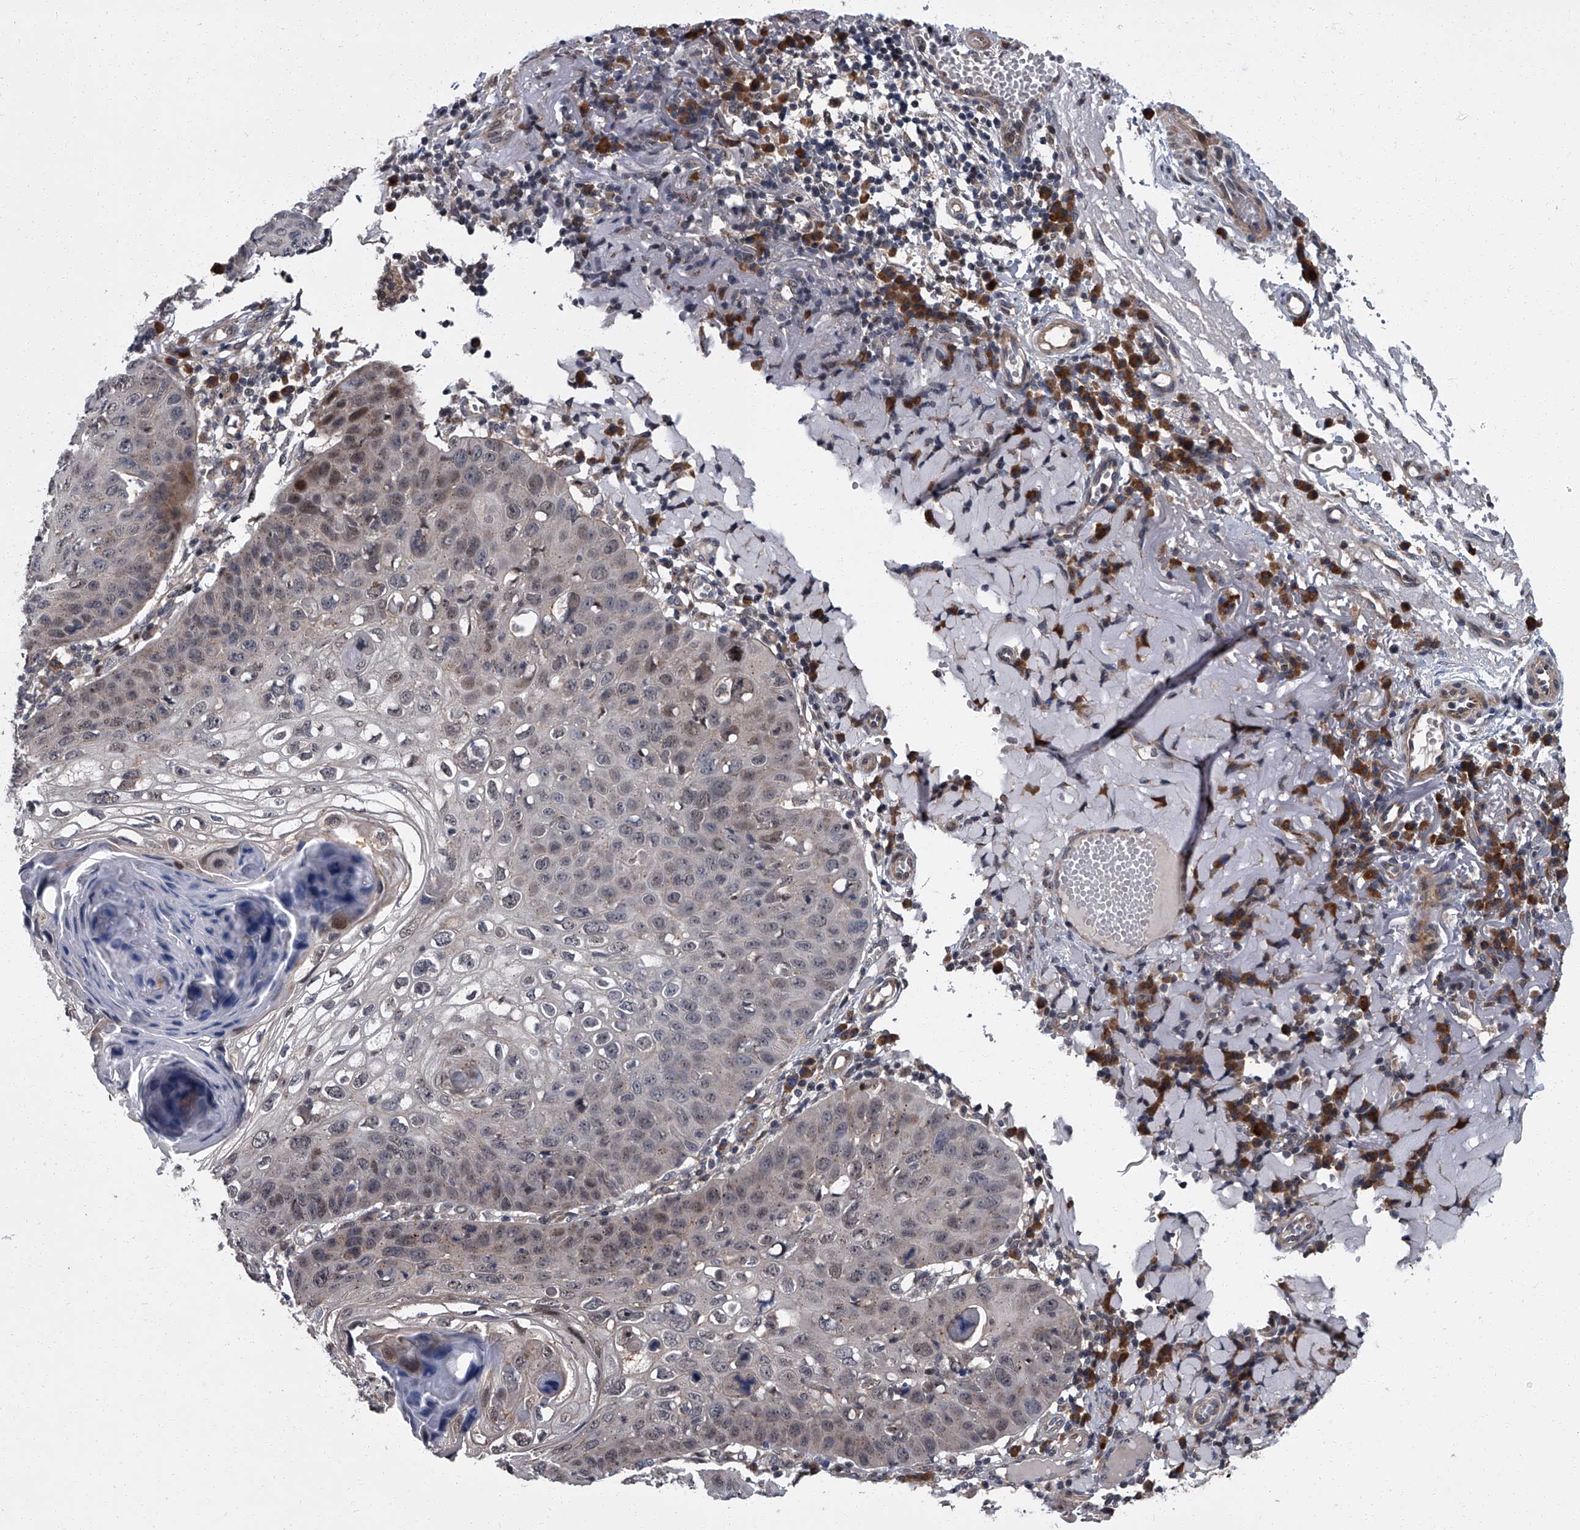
{"staining": {"intensity": "weak", "quantity": ">75%", "location": "cytoplasmic/membranous,nuclear"}, "tissue": "skin cancer", "cell_type": "Tumor cells", "image_type": "cancer", "snomed": [{"axis": "morphology", "description": "Squamous cell carcinoma, NOS"}, {"axis": "topography", "description": "Skin"}], "caption": "Immunohistochemical staining of human skin squamous cell carcinoma displays low levels of weak cytoplasmic/membranous and nuclear expression in approximately >75% of tumor cells.", "gene": "ZNF274", "patient": {"sex": "female", "age": 90}}